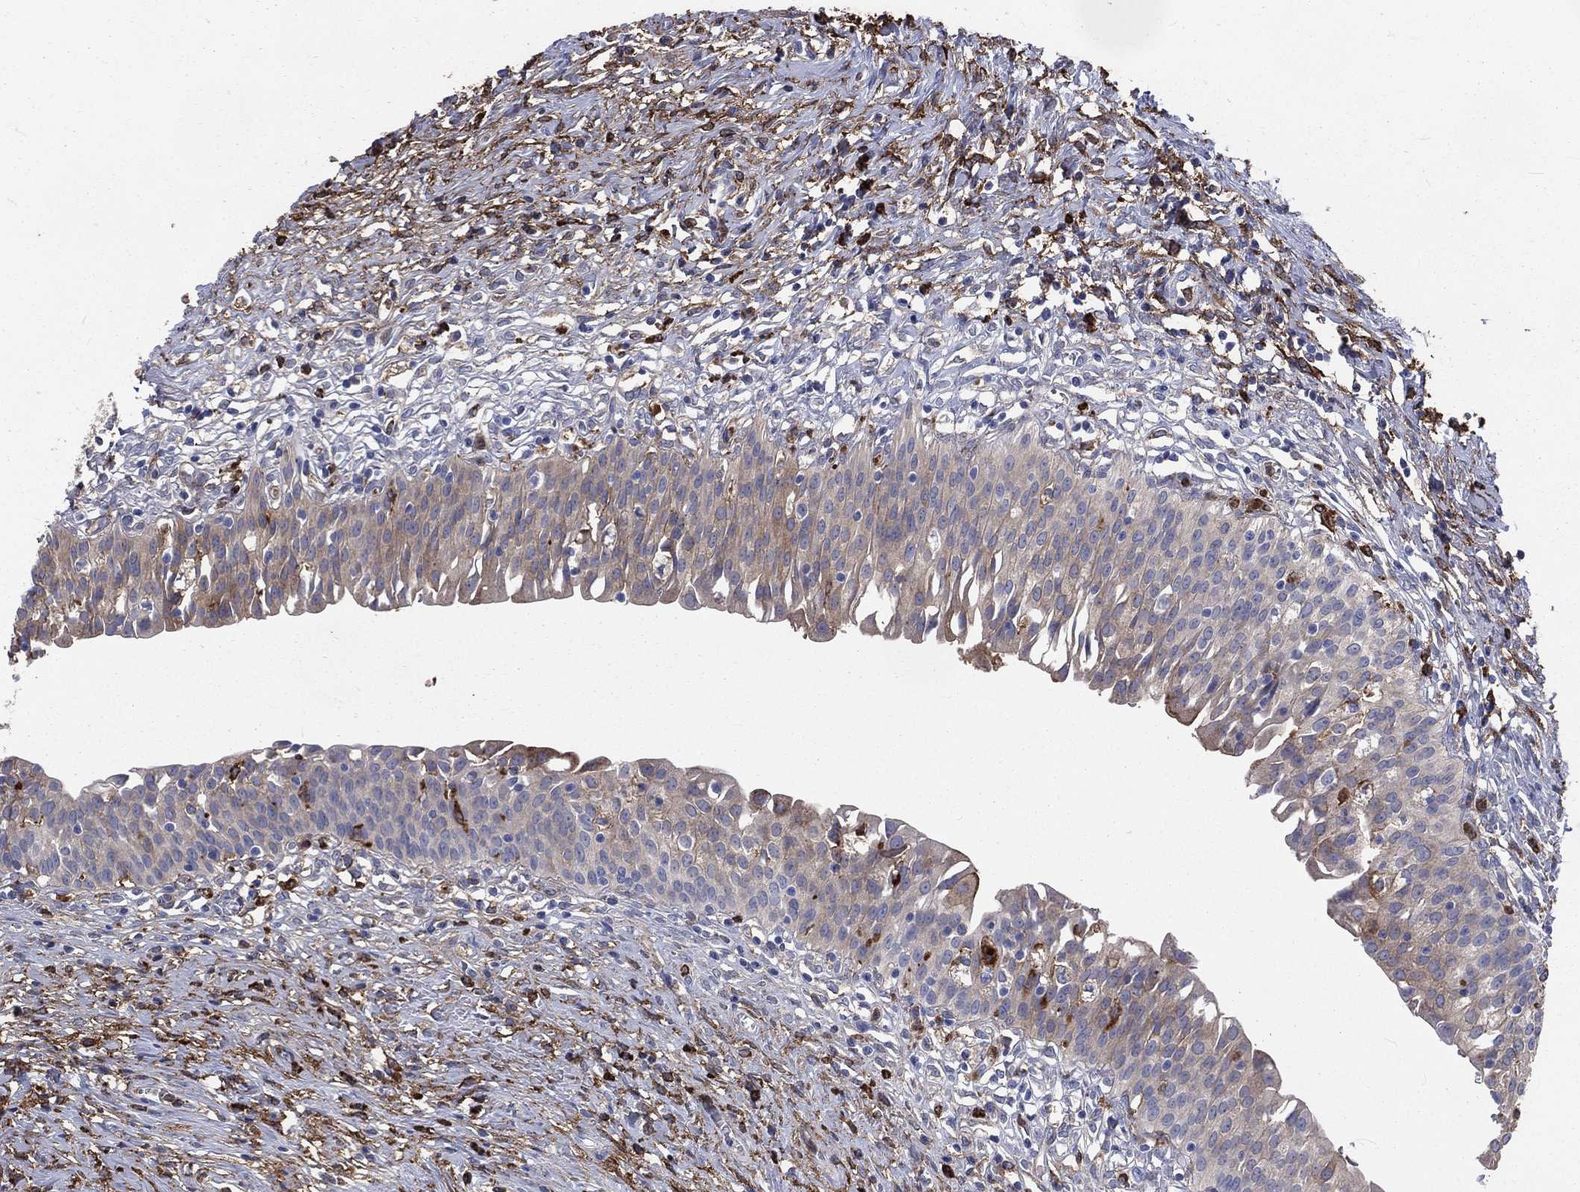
{"staining": {"intensity": "negative", "quantity": "none", "location": "none"}, "tissue": "urinary bladder", "cell_type": "Urothelial cells", "image_type": "normal", "snomed": [{"axis": "morphology", "description": "Normal tissue, NOS"}, {"axis": "topography", "description": "Urinary bladder"}], "caption": "The micrograph reveals no significant staining in urothelial cells of urinary bladder.", "gene": "BASP1", "patient": {"sex": "male", "age": 76}}